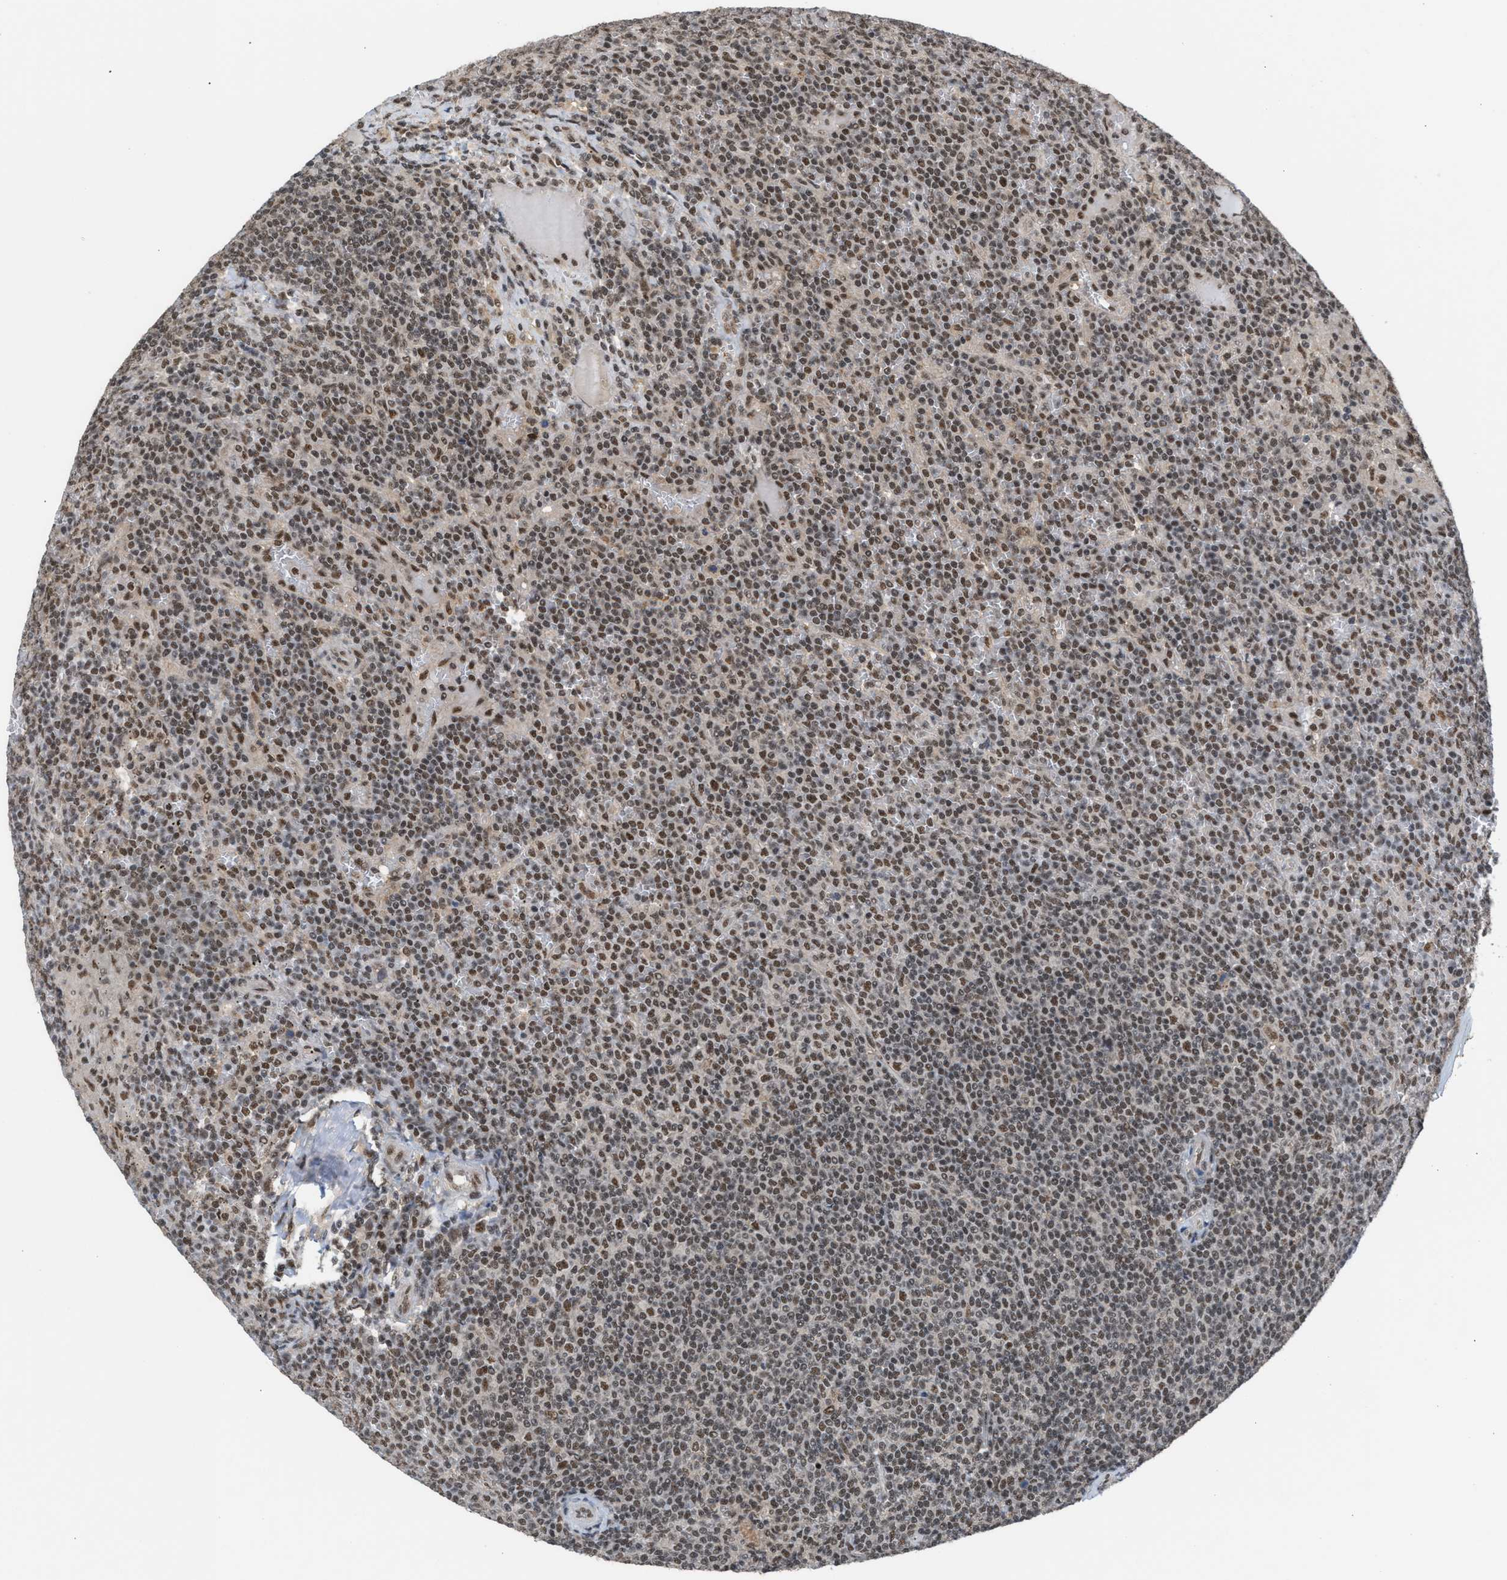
{"staining": {"intensity": "moderate", "quantity": ">75%", "location": "nuclear"}, "tissue": "lymphoma", "cell_type": "Tumor cells", "image_type": "cancer", "snomed": [{"axis": "morphology", "description": "Malignant lymphoma, non-Hodgkin's type, Low grade"}, {"axis": "topography", "description": "Spleen"}], "caption": "Brown immunohistochemical staining in human lymphoma shows moderate nuclear positivity in approximately >75% of tumor cells.", "gene": "PRPF4", "patient": {"sex": "female", "age": 19}}